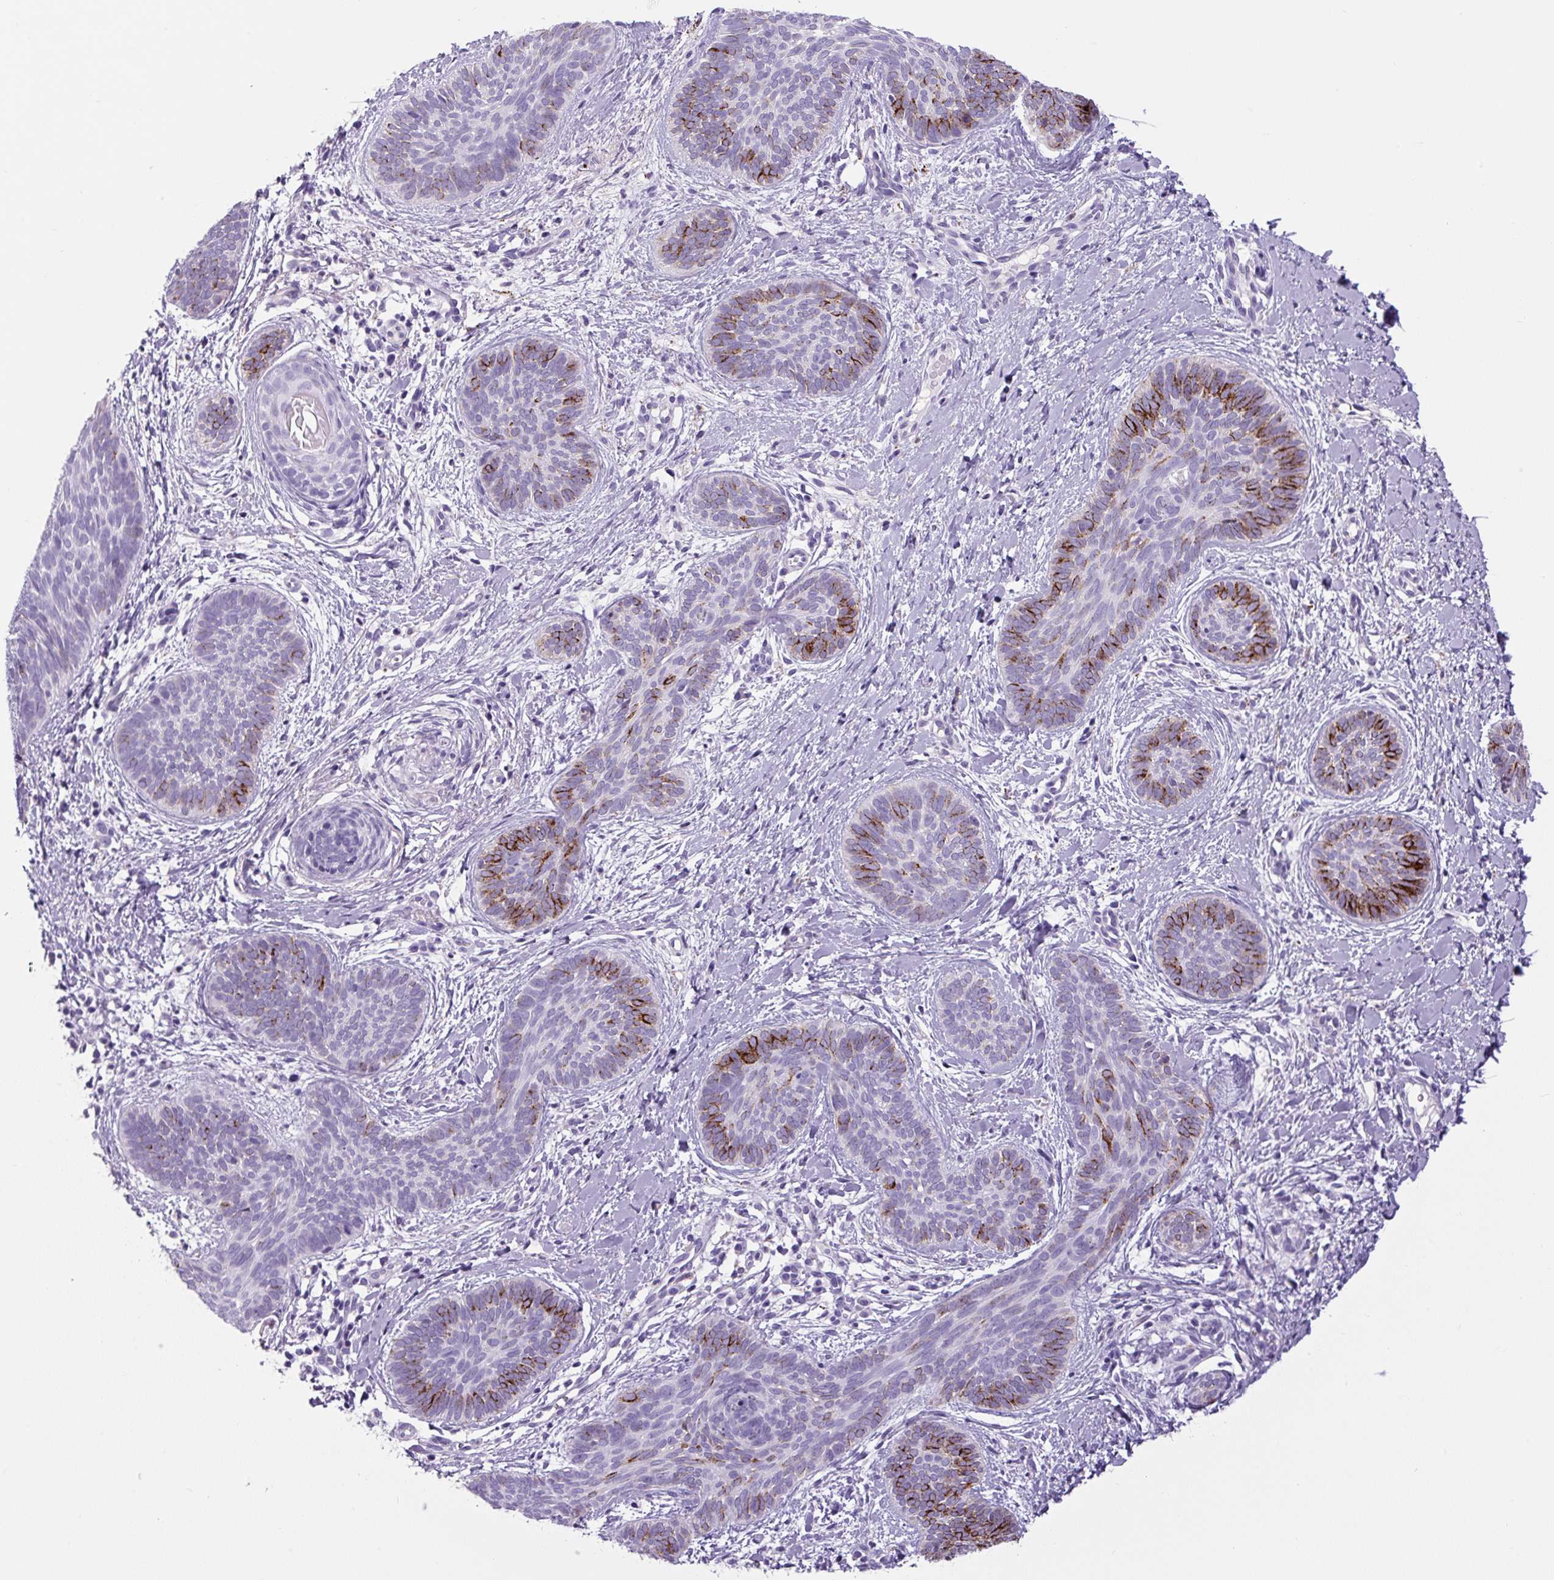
{"staining": {"intensity": "strong", "quantity": "25%-75%", "location": "cytoplasmic/membranous"}, "tissue": "skin cancer", "cell_type": "Tumor cells", "image_type": "cancer", "snomed": [{"axis": "morphology", "description": "Basal cell carcinoma"}, {"axis": "topography", "description": "Skin"}], "caption": "An immunohistochemistry image of tumor tissue is shown. Protein staining in brown highlights strong cytoplasmic/membranous positivity in skin basal cell carcinoma within tumor cells.", "gene": "CHGA", "patient": {"sex": "female", "age": 81}}